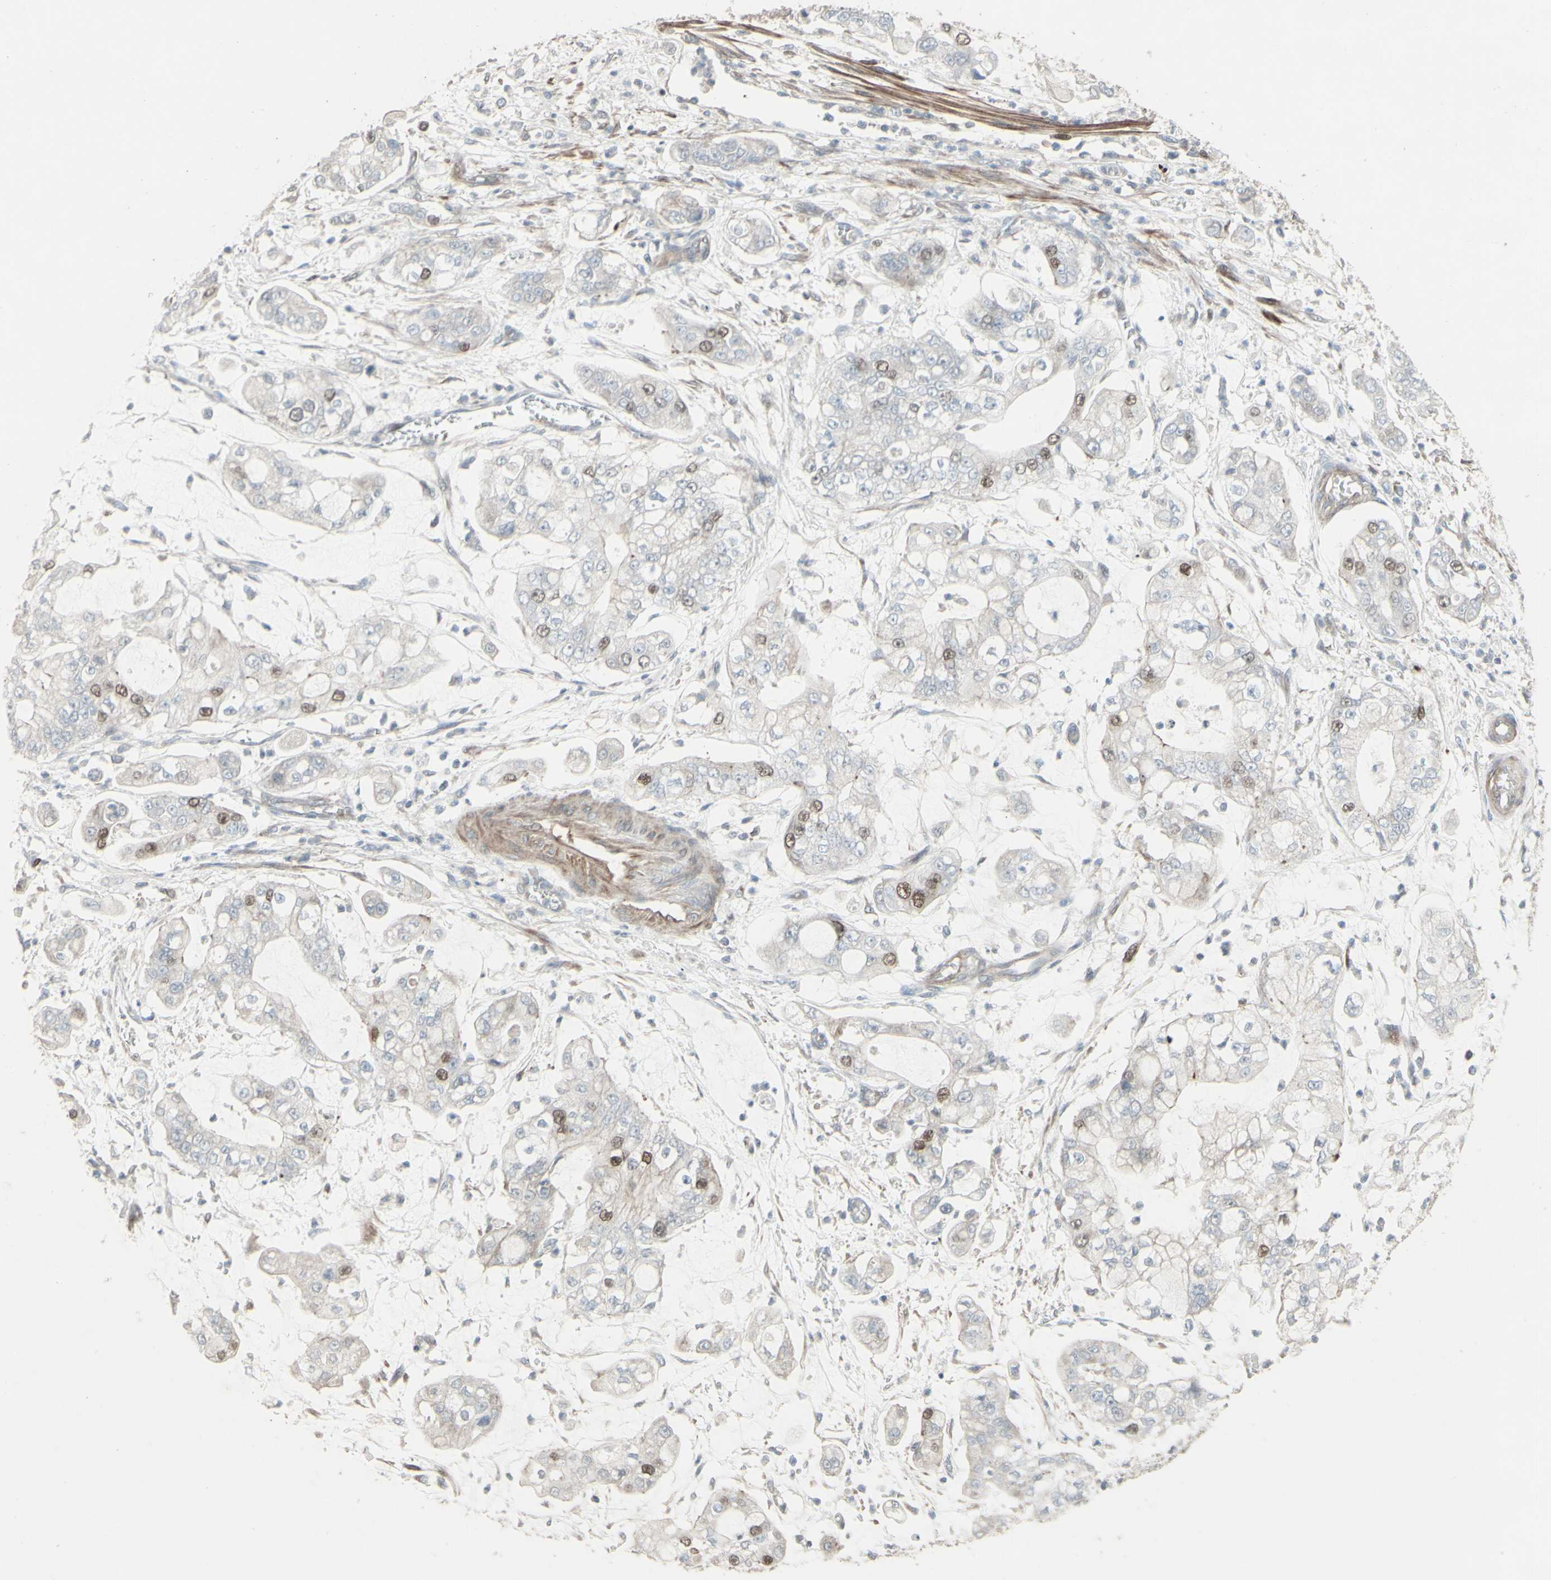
{"staining": {"intensity": "weak", "quantity": "<25%", "location": "nuclear"}, "tissue": "stomach cancer", "cell_type": "Tumor cells", "image_type": "cancer", "snomed": [{"axis": "morphology", "description": "Adenocarcinoma, NOS"}, {"axis": "topography", "description": "Stomach"}], "caption": "IHC photomicrograph of neoplastic tissue: stomach cancer (adenocarcinoma) stained with DAB (3,3'-diaminobenzidine) shows no significant protein expression in tumor cells.", "gene": "GMNN", "patient": {"sex": "male", "age": 76}}